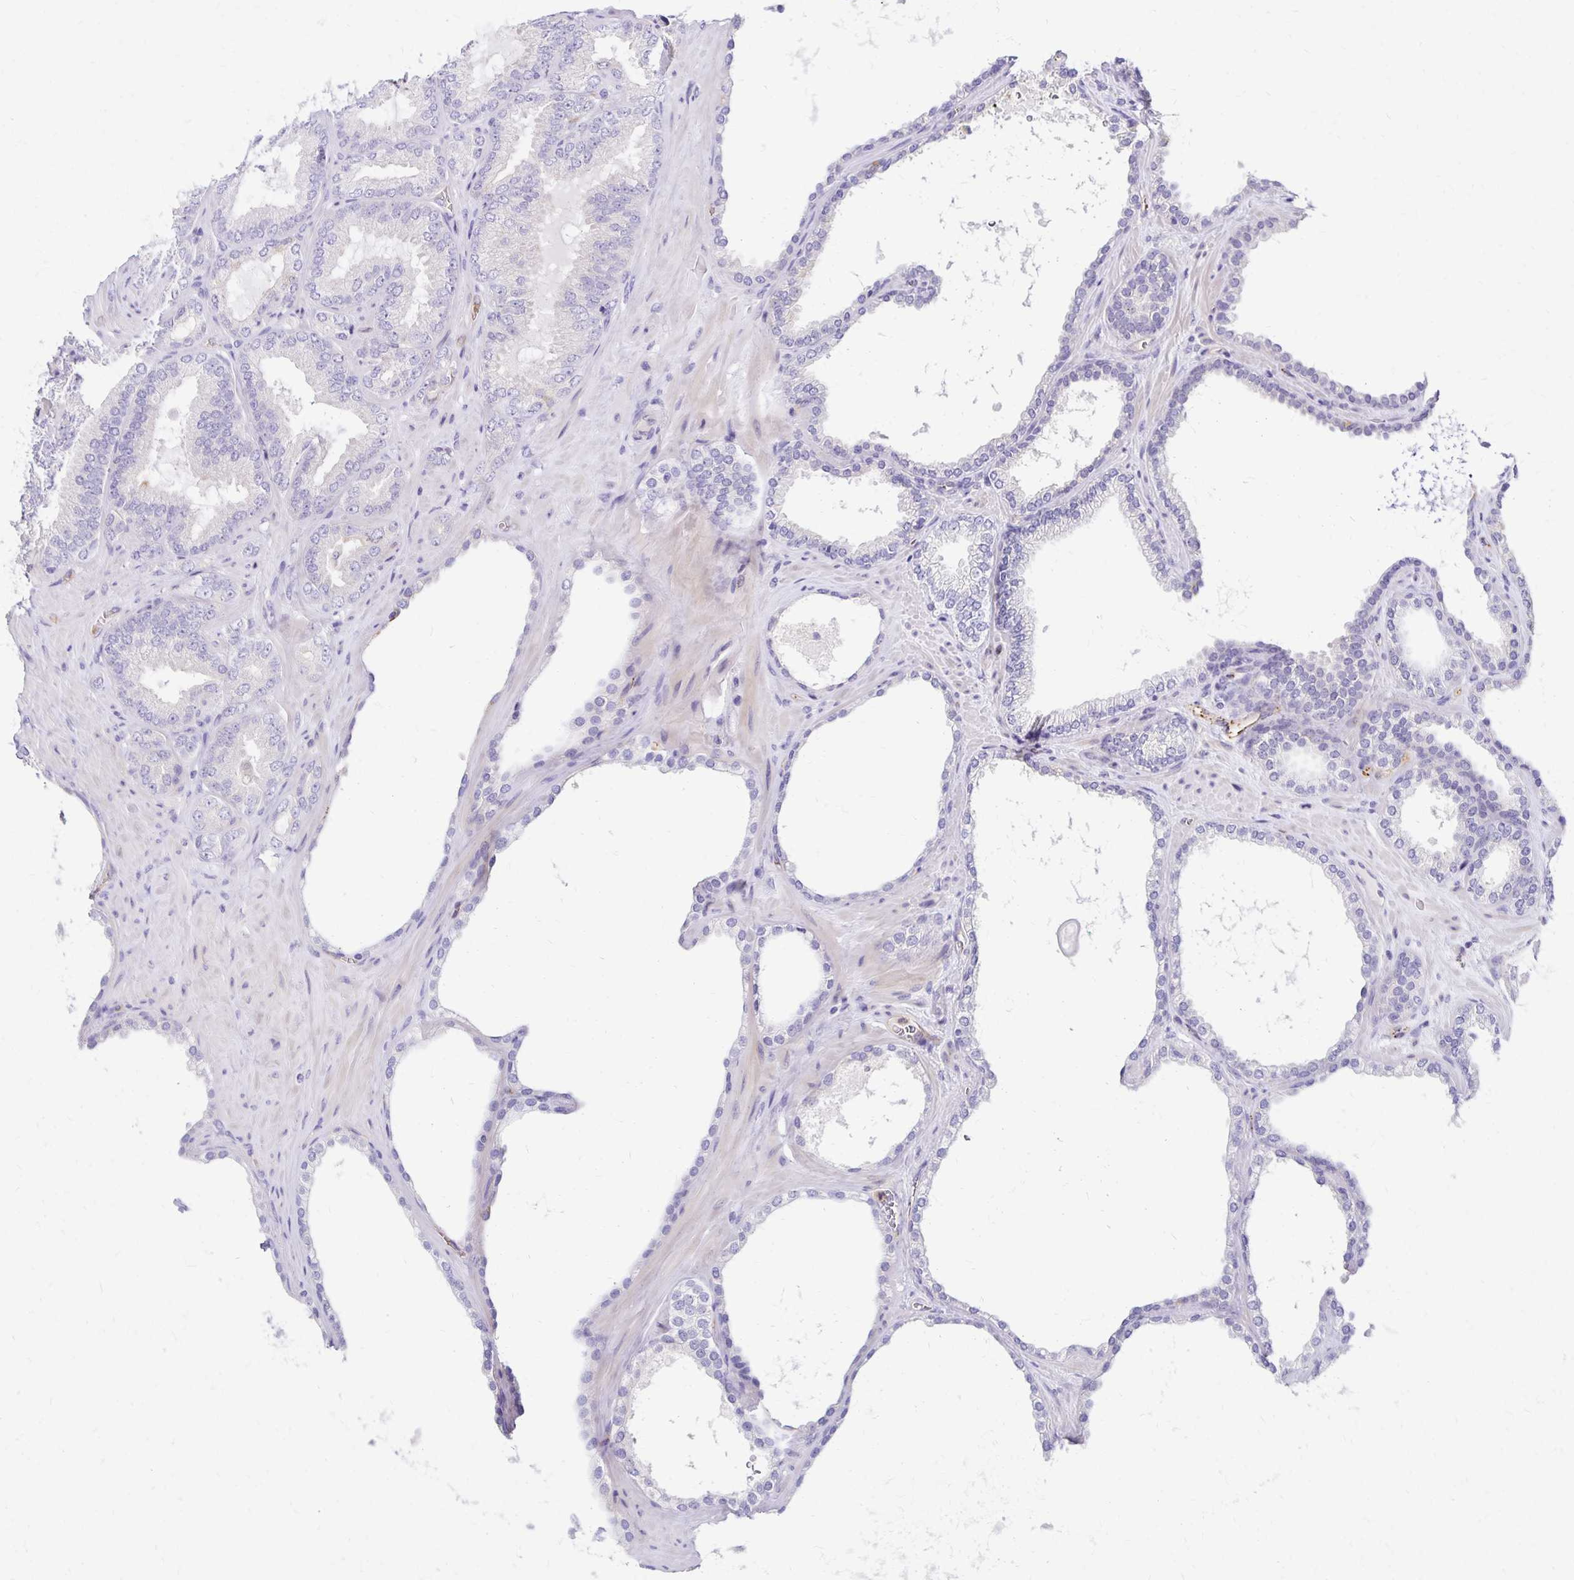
{"staining": {"intensity": "negative", "quantity": "none", "location": "none"}, "tissue": "prostate cancer", "cell_type": "Tumor cells", "image_type": "cancer", "snomed": [{"axis": "morphology", "description": "Adenocarcinoma, High grade"}, {"axis": "topography", "description": "Prostate"}], "caption": "DAB (3,3'-diaminobenzidine) immunohistochemical staining of prostate cancer reveals no significant positivity in tumor cells.", "gene": "TTYH1", "patient": {"sex": "male", "age": 68}}